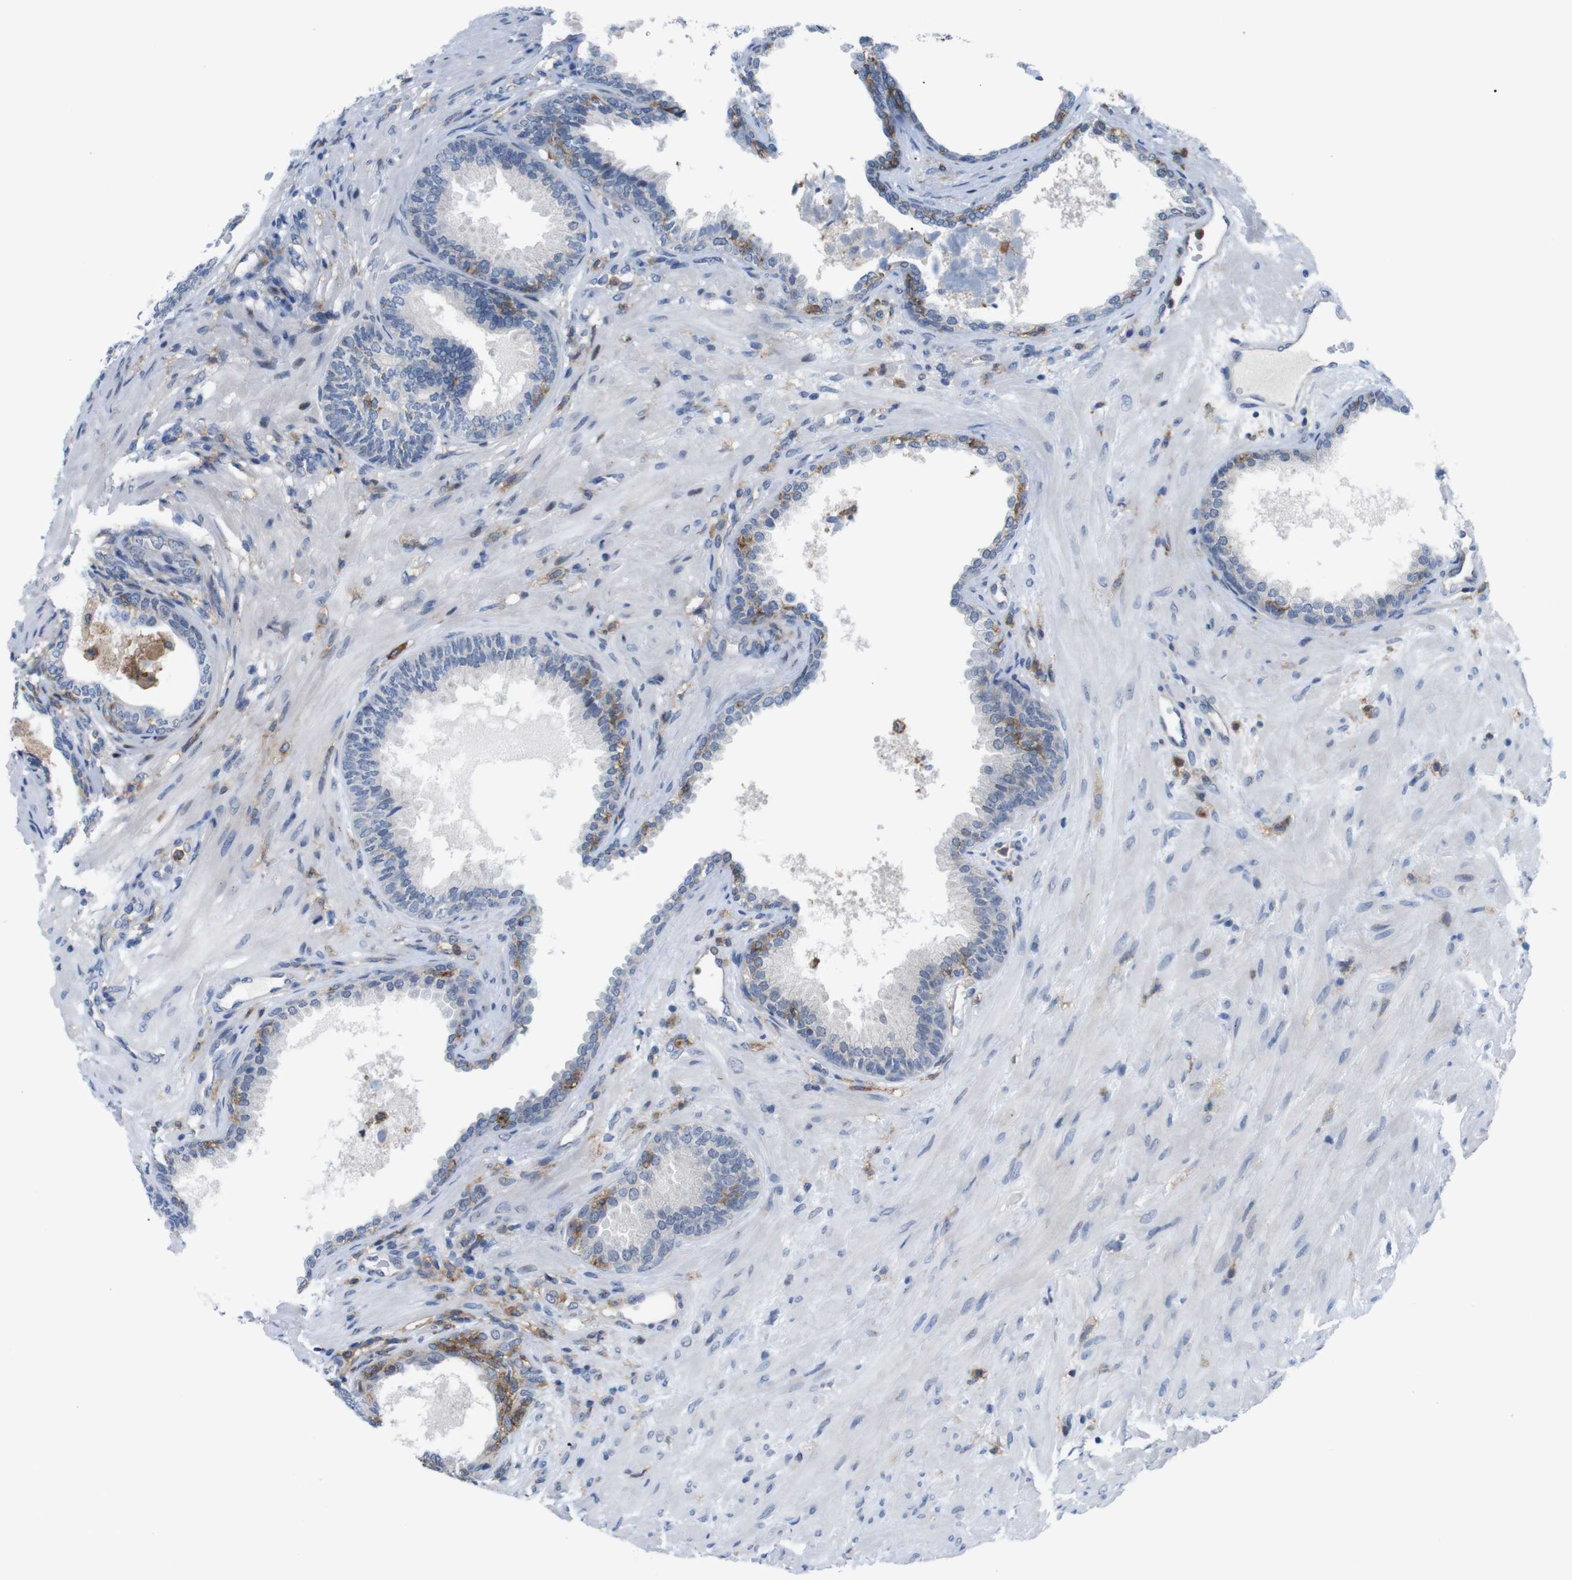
{"staining": {"intensity": "moderate", "quantity": "<25%", "location": "cytoplasmic/membranous"}, "tissue": "prostate", "cell_type": "Glandular cells", "image_type": "normal", "snomed": [{"axis": "morphology", "description": "Normal tissue, NOS"}, {"axis": "topography", "description": "Prostate"}], "caption": "Brown immunohistochemical staining in benign human prostate reveals moderate cytoplasmic/membranous positivity in approximately <25% of glandular cells.", "gene": "CD300C", "patient": {"sex": "male", "age": 76}}